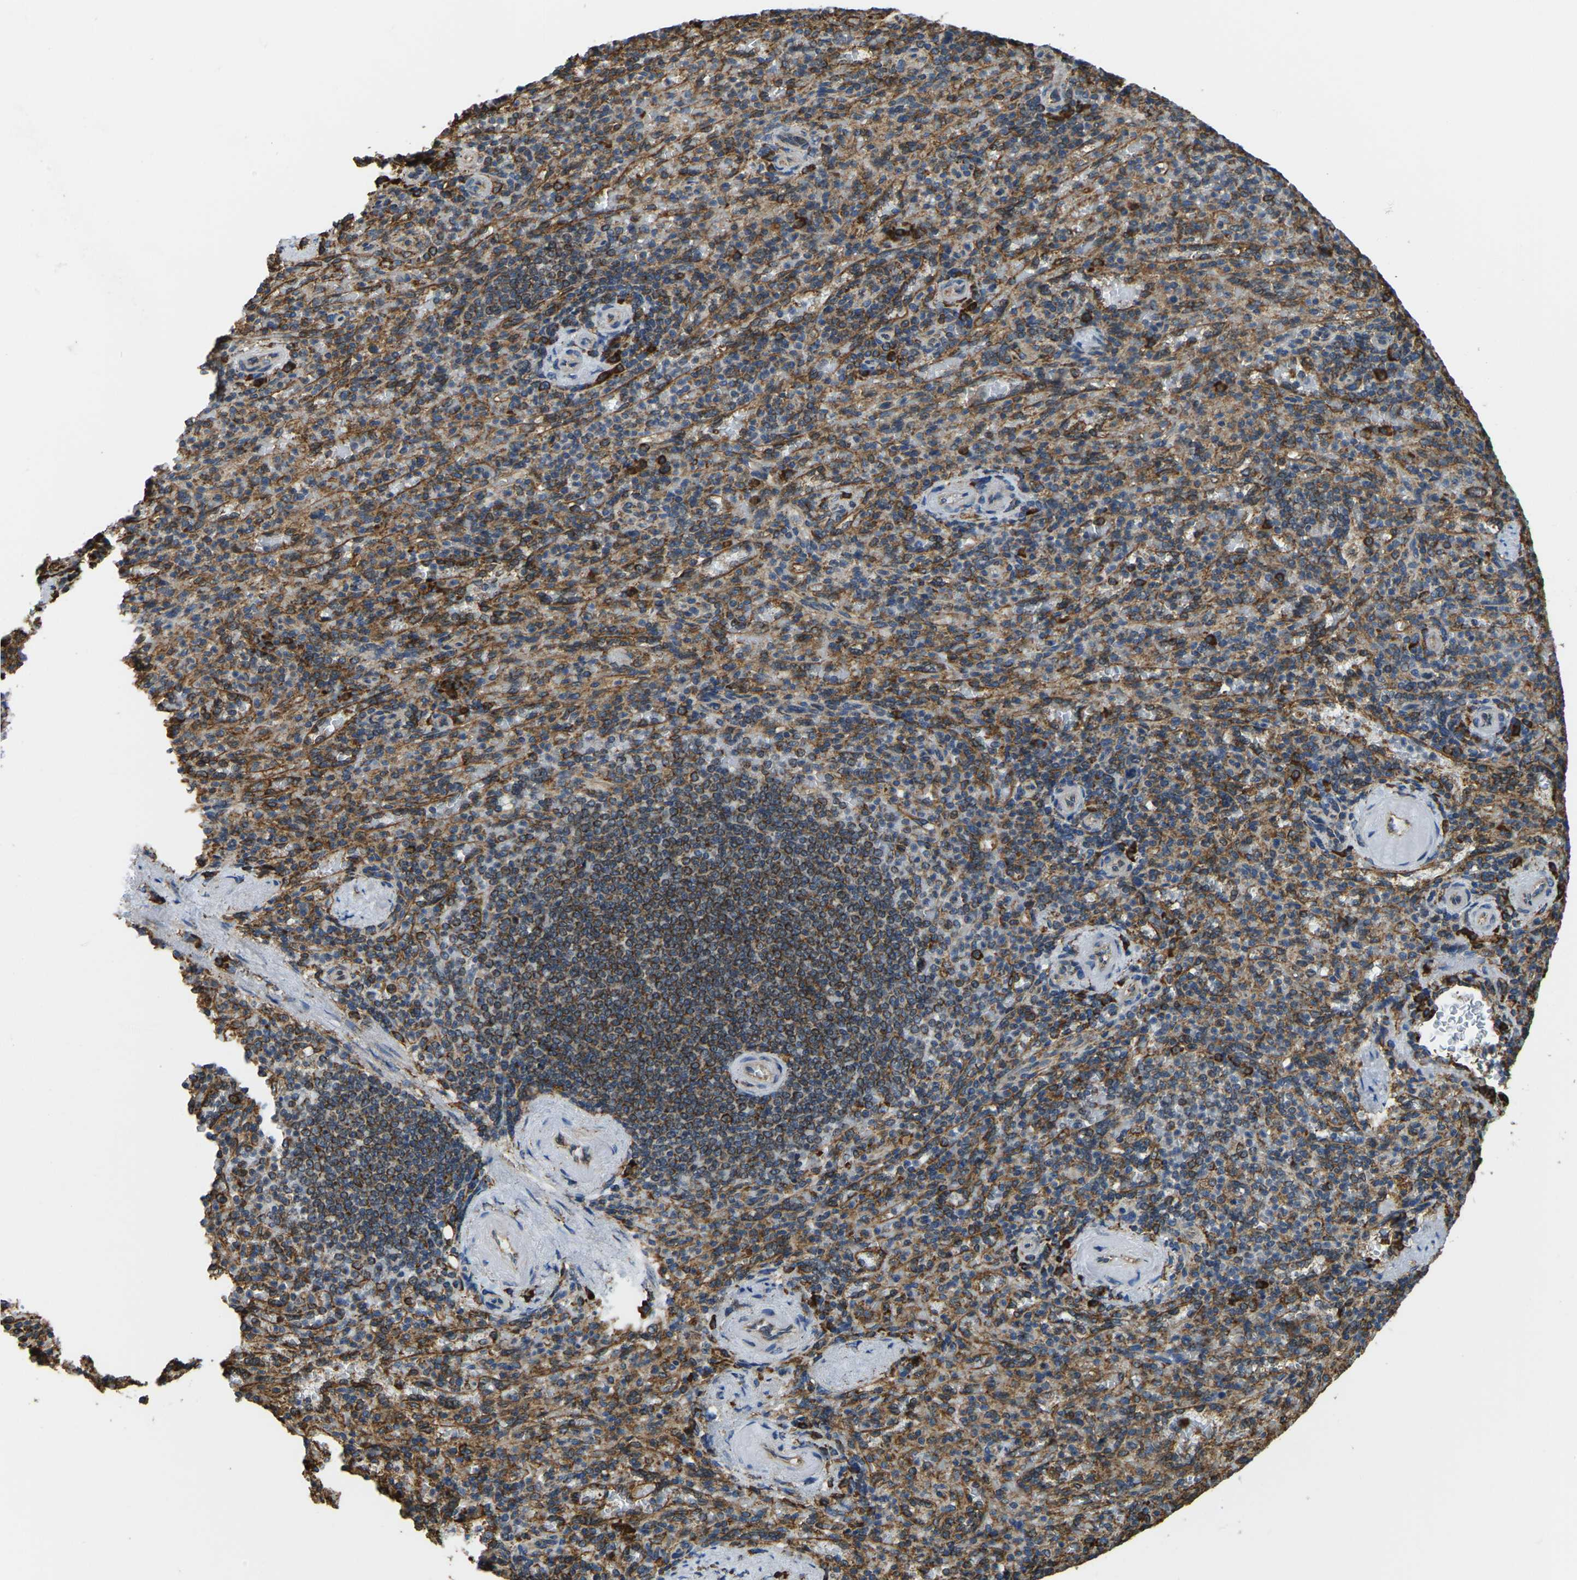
{"staining": {"intensity": "moderate", "quantity": ">75%", "location": "cytoplasmic/membranous"}, "tissue": "spleen", "cell_type": "Cells in red pulp", "image_type": "normal", "snomed": [{"axis": "morphology", "description": "Normal tissue, NOS"}, {"axis": "topography", "description": "Spleen"}], "caption": "The image demonstrates a brown stain indicating the presence of a protein in the cytoplasmic/membranous of cells in red pulp in spleen.", "gene": "RNF115", "patient": {"sex": "female", "age": 74}}